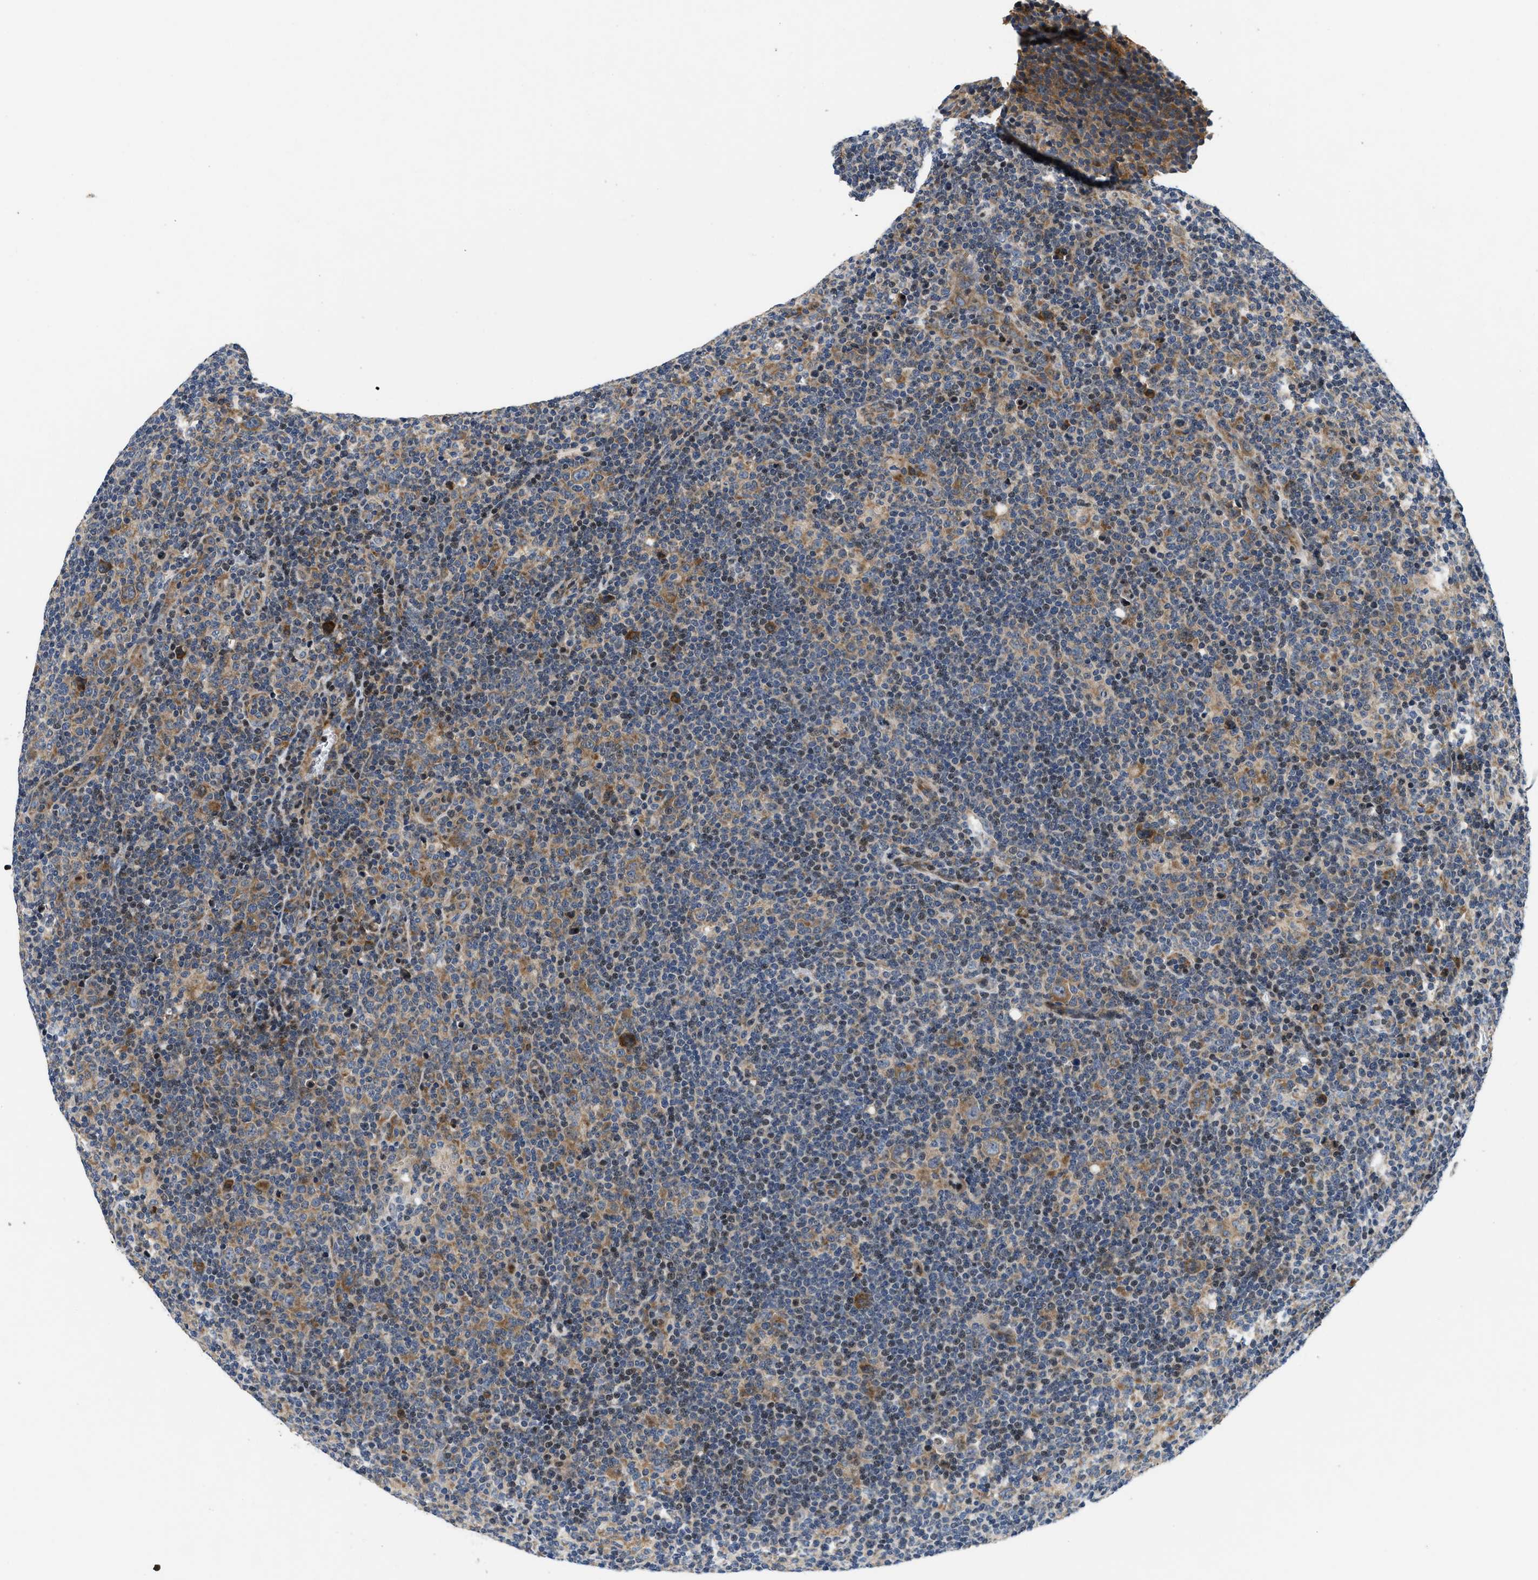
{"staining": {"intensity": "moderate", "quantity": ">75%", "location": "cytoplasmic/membranous"}, "tissue": "lymphoma", "cell_type": "Tumor cells", "image_type": "cancer", "snomed": [{"axis": "morphology", "description": "Hodgkin's disease, NOS"}, {"axis": "topography", "description": "Lymph node"}], "caption": "A brown stain labels moderate cytoplasmic/membranous expression of a protein in Hodgkin's disease tumor cells.", "gene": "IKBKE", "patient": {"sex": "female", "age": 57}}